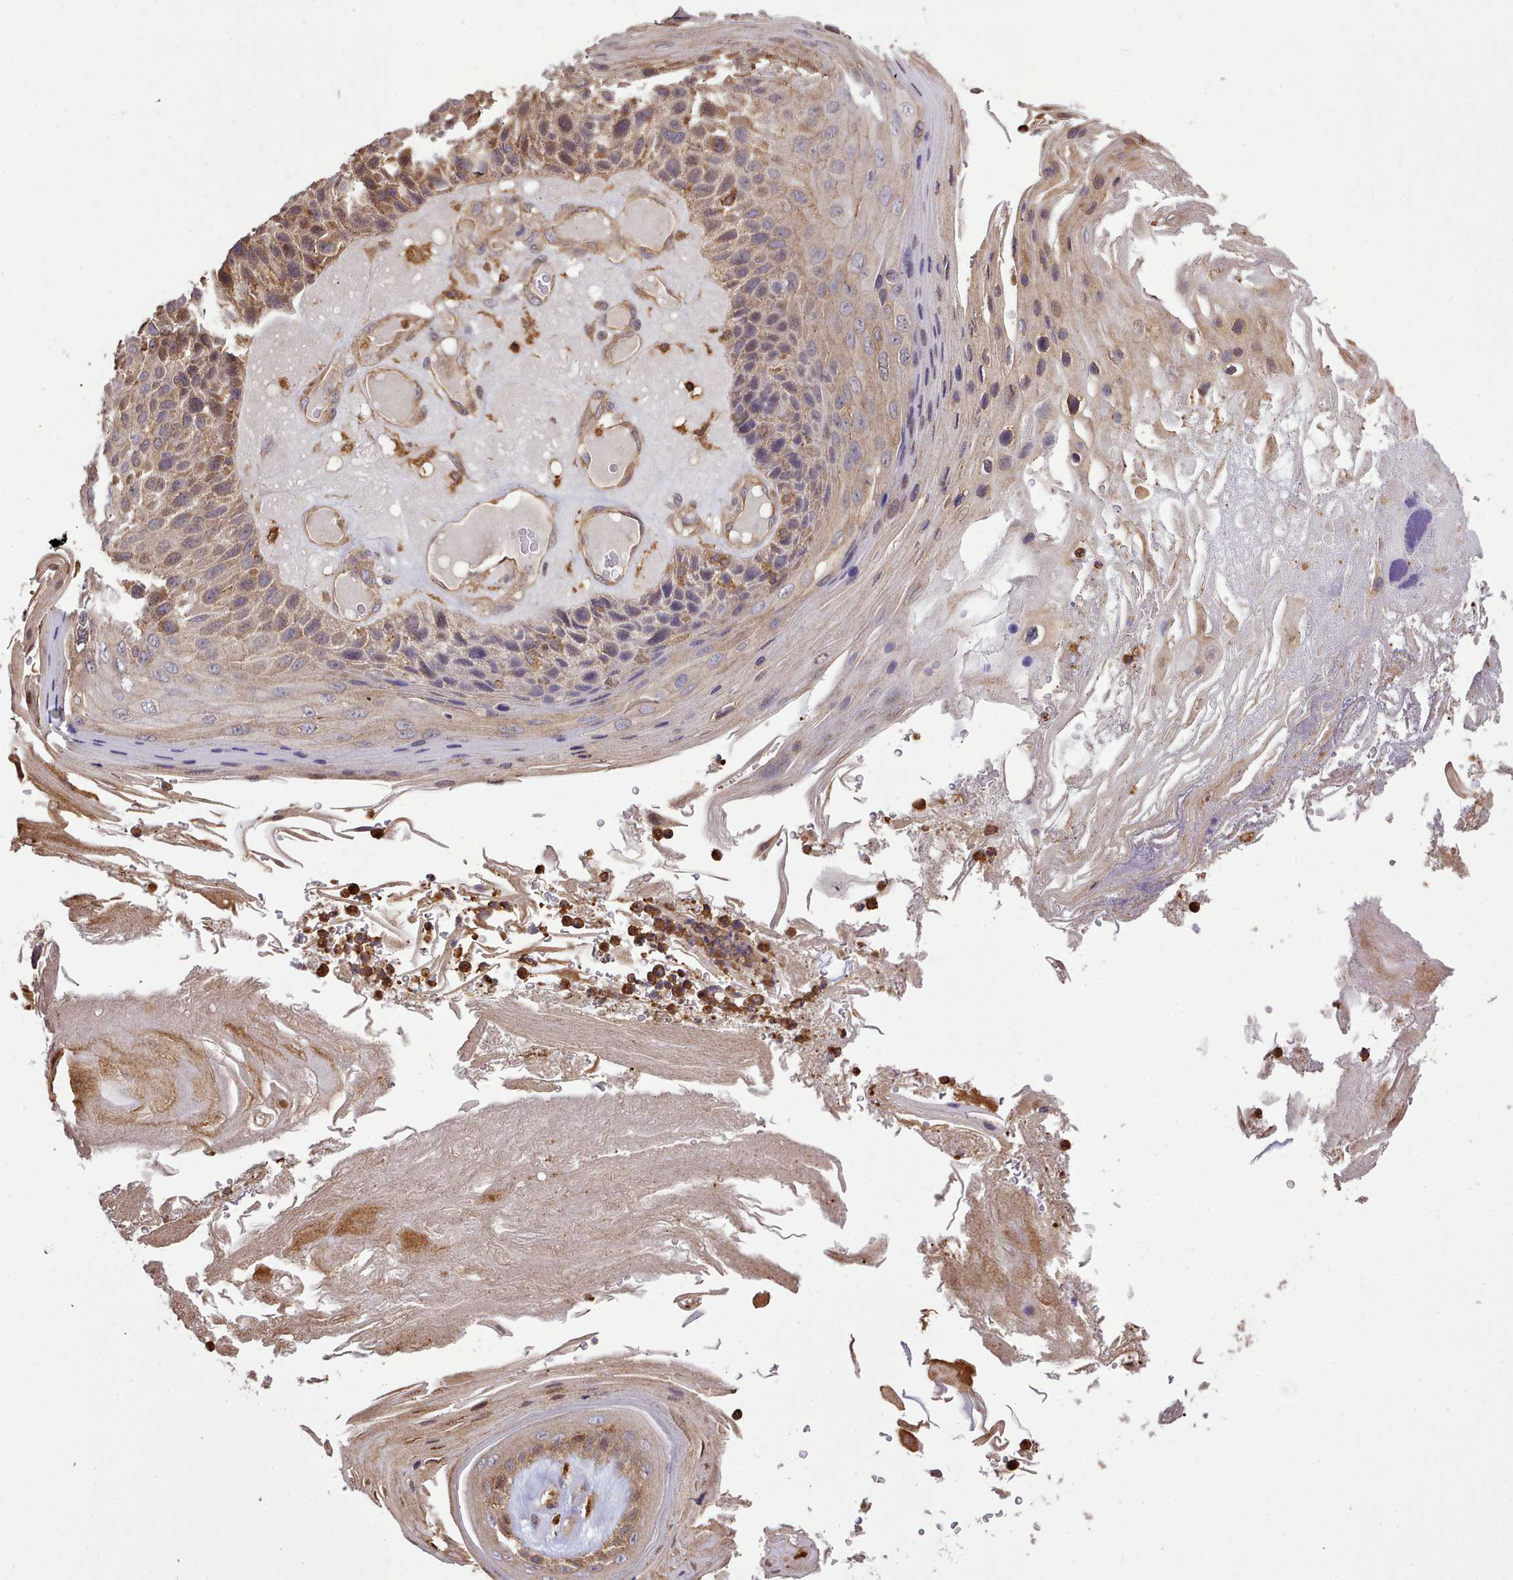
{"staining": {"intensity": "moderate", "quantity": "25%-75%", "location": "cytoplasmic/membranous"}, "tissue": "skin cancer", "cell_type": "Tumor cells", "image_type": "cancer", "snomed": [{"axis": "morphology", "description": "Squamous cell carcinoma, NOS"}, {"axis": "topography", "description": "Skin"}], "caption": "A photomicrograph of human skin cancer stained for a protein displays moderate cytoplasmic/membranous brown staining in tumor cells.", "gene": "CAPZA1", "patient": {"sex": "female", "age": 88}}